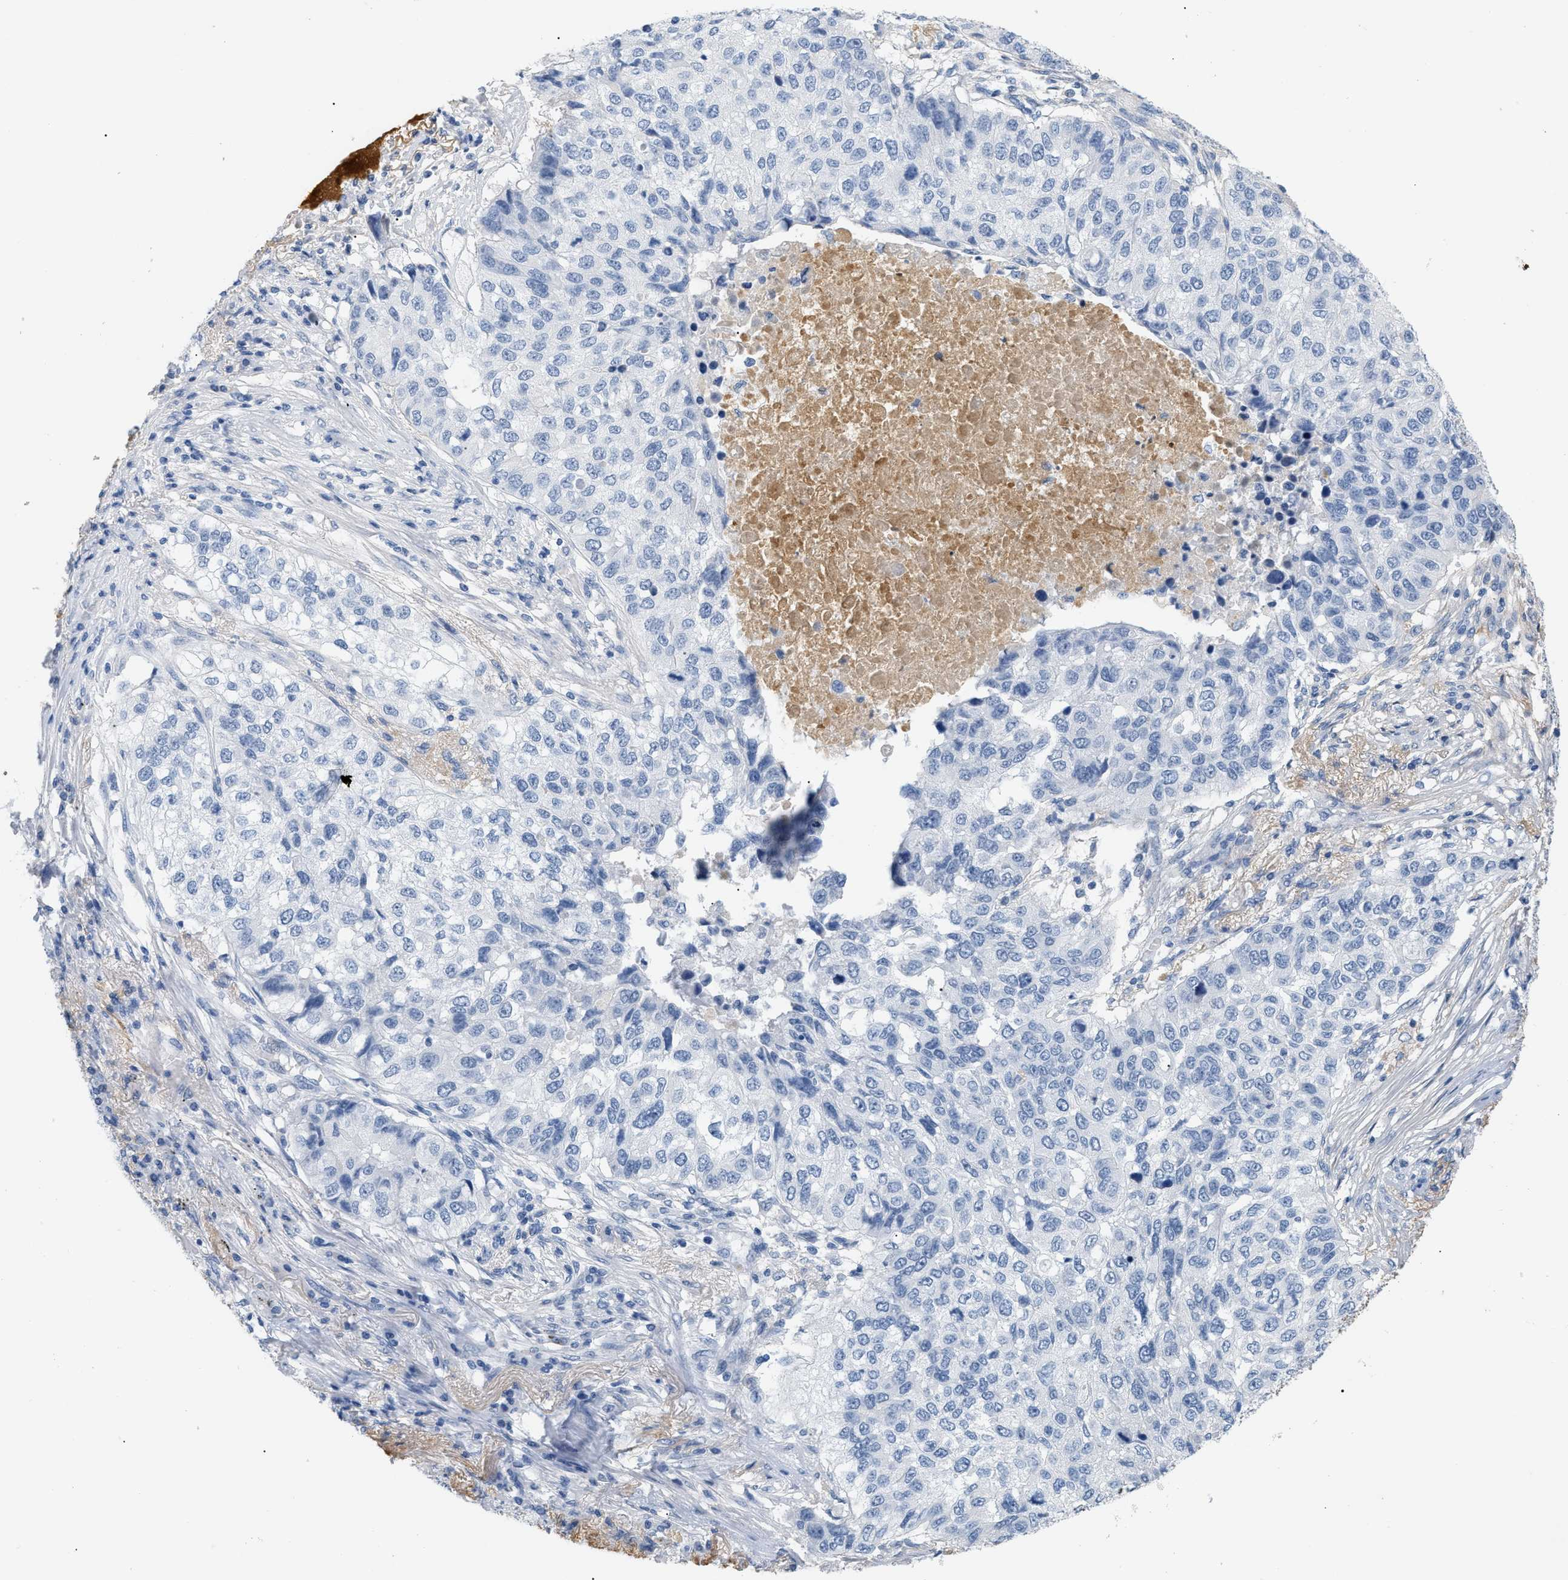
{"staining": {"intensity": "negative", "quantity": "none", "location": "none"}, "tissue": "lung cancer", "cell_type": "Tumor cells", "image_type": "cancer", "snomed": [{"axis": "morphology", "description": "Squamous cell carcinoma, NOS"}, {"axis": "topography", "description": "Lung"}], "caption": "Tumor cells show no significant expression in lung cancer (squamous cell carcinoma). Nuclei are stained in blue.", "gene": "CFH", "patient": {"sex": "male", "age": 57}}